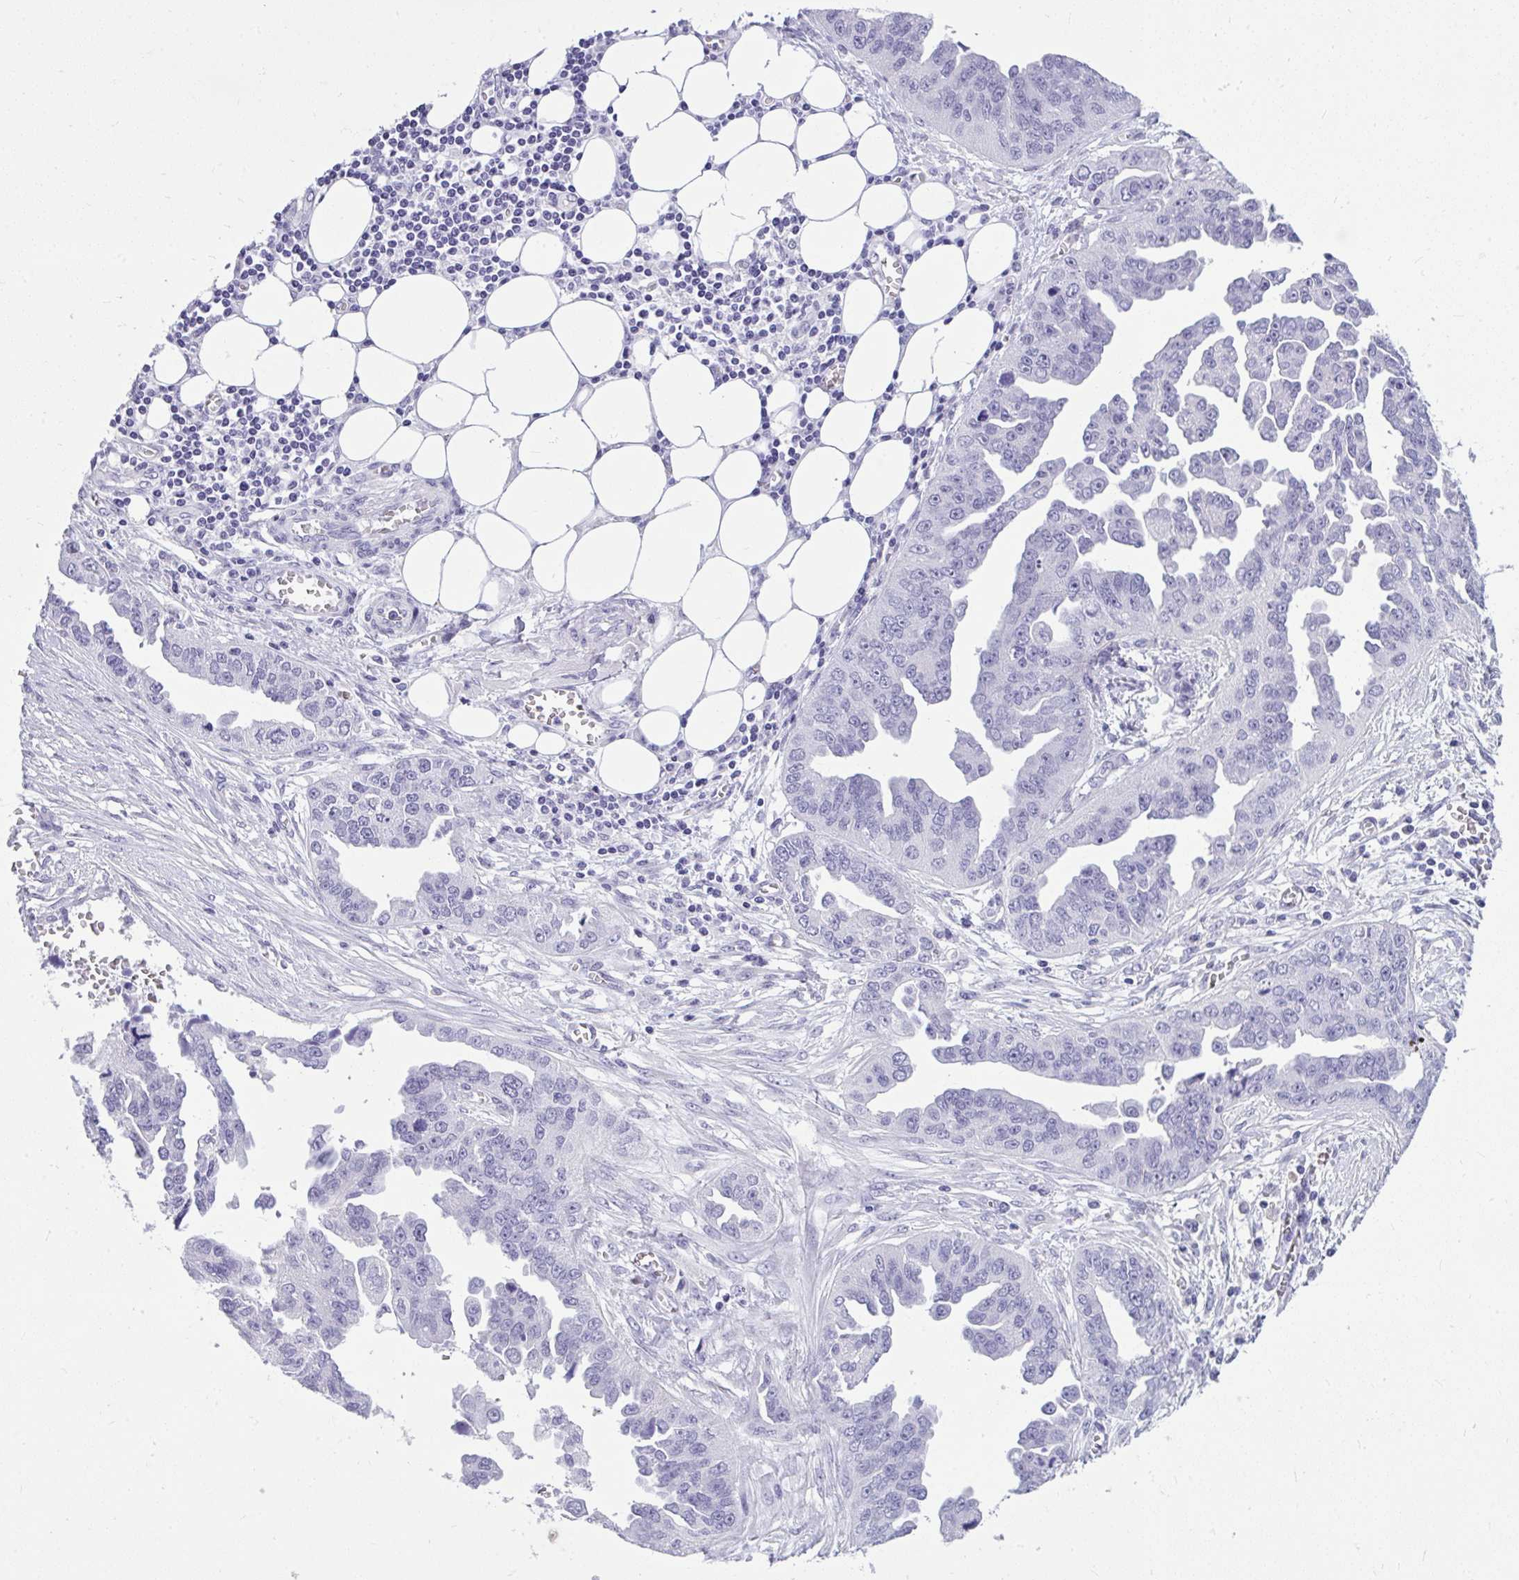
{"staining": {"intensity": "negative", "quantity": "none", "location": "none"}, "tissue": "ovarian cancer", "cell_type": "Tumor cells", "image_type": "cancer", "snomed": [{"axis": "morphology", "description": "Cystadenocarcinoma, serous, NOS"}, {"axis": "topography", "description": "Ovary"}], "caption": "IHC of human serous cystadenocarcinoma (ovarian) shows no positivity in tumor cells.", "gene": "PRM2", "patient": {"sex": "female", "age": 75}}